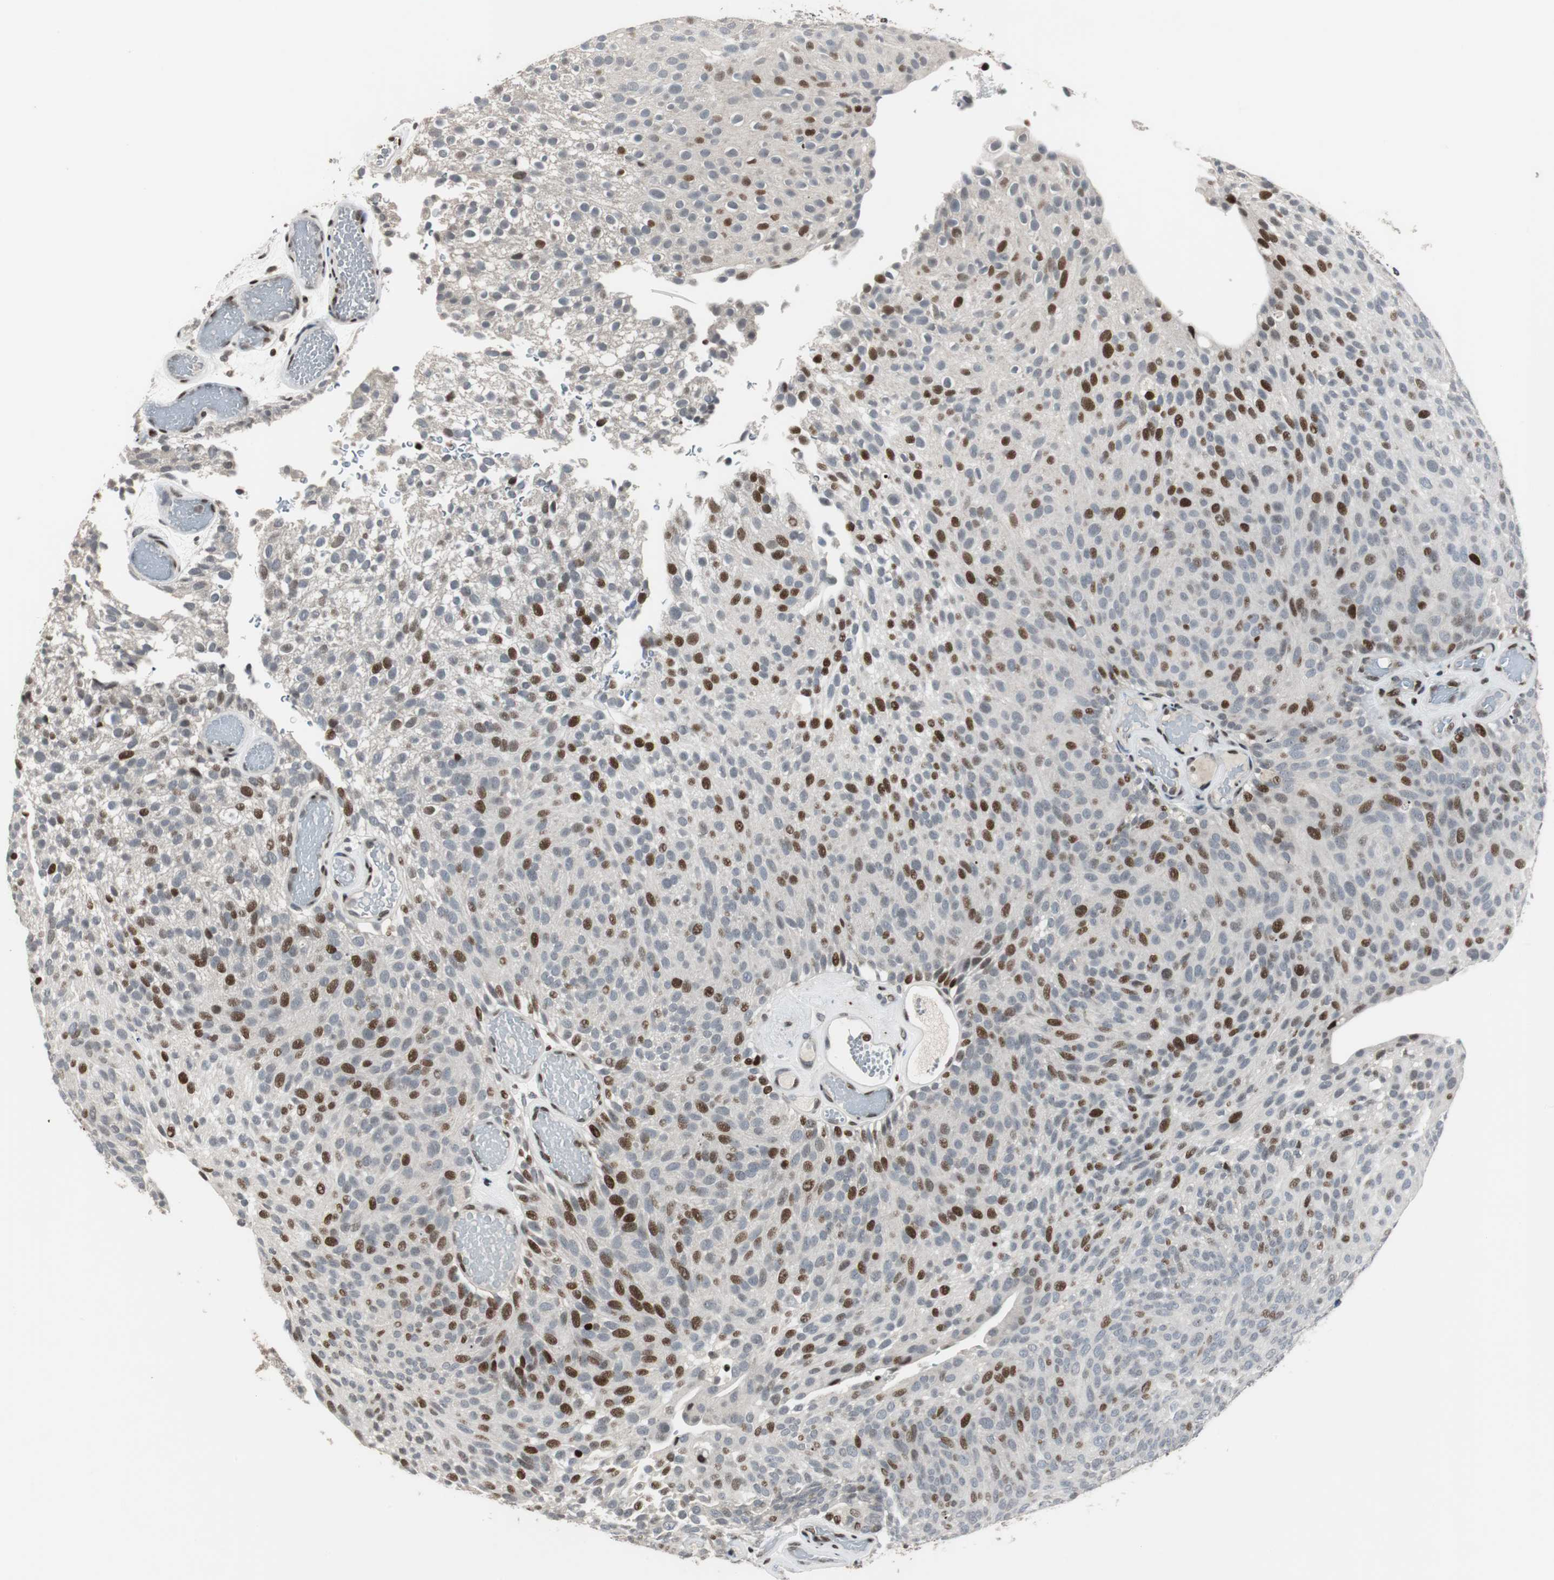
{"staining": {"intensity": "strong", "quantity": "25%-75%", "location": "nuclear"}, "tissue": "urothelial cancer", "cell_type": "Tumor cells", "image_type": "cancer", "snomed": [{"axis": "morphology", "description": "Urothelial carcinoma, Low grade"}, {"axis": "topography", "description": "Urinary bladder"}], "caption": "Human urothelial cancer stained with a protein marker reveals strong staining in tumor cells.", "gene": "PAXIP1", "patient": {"sex": "male", "age": 78}}